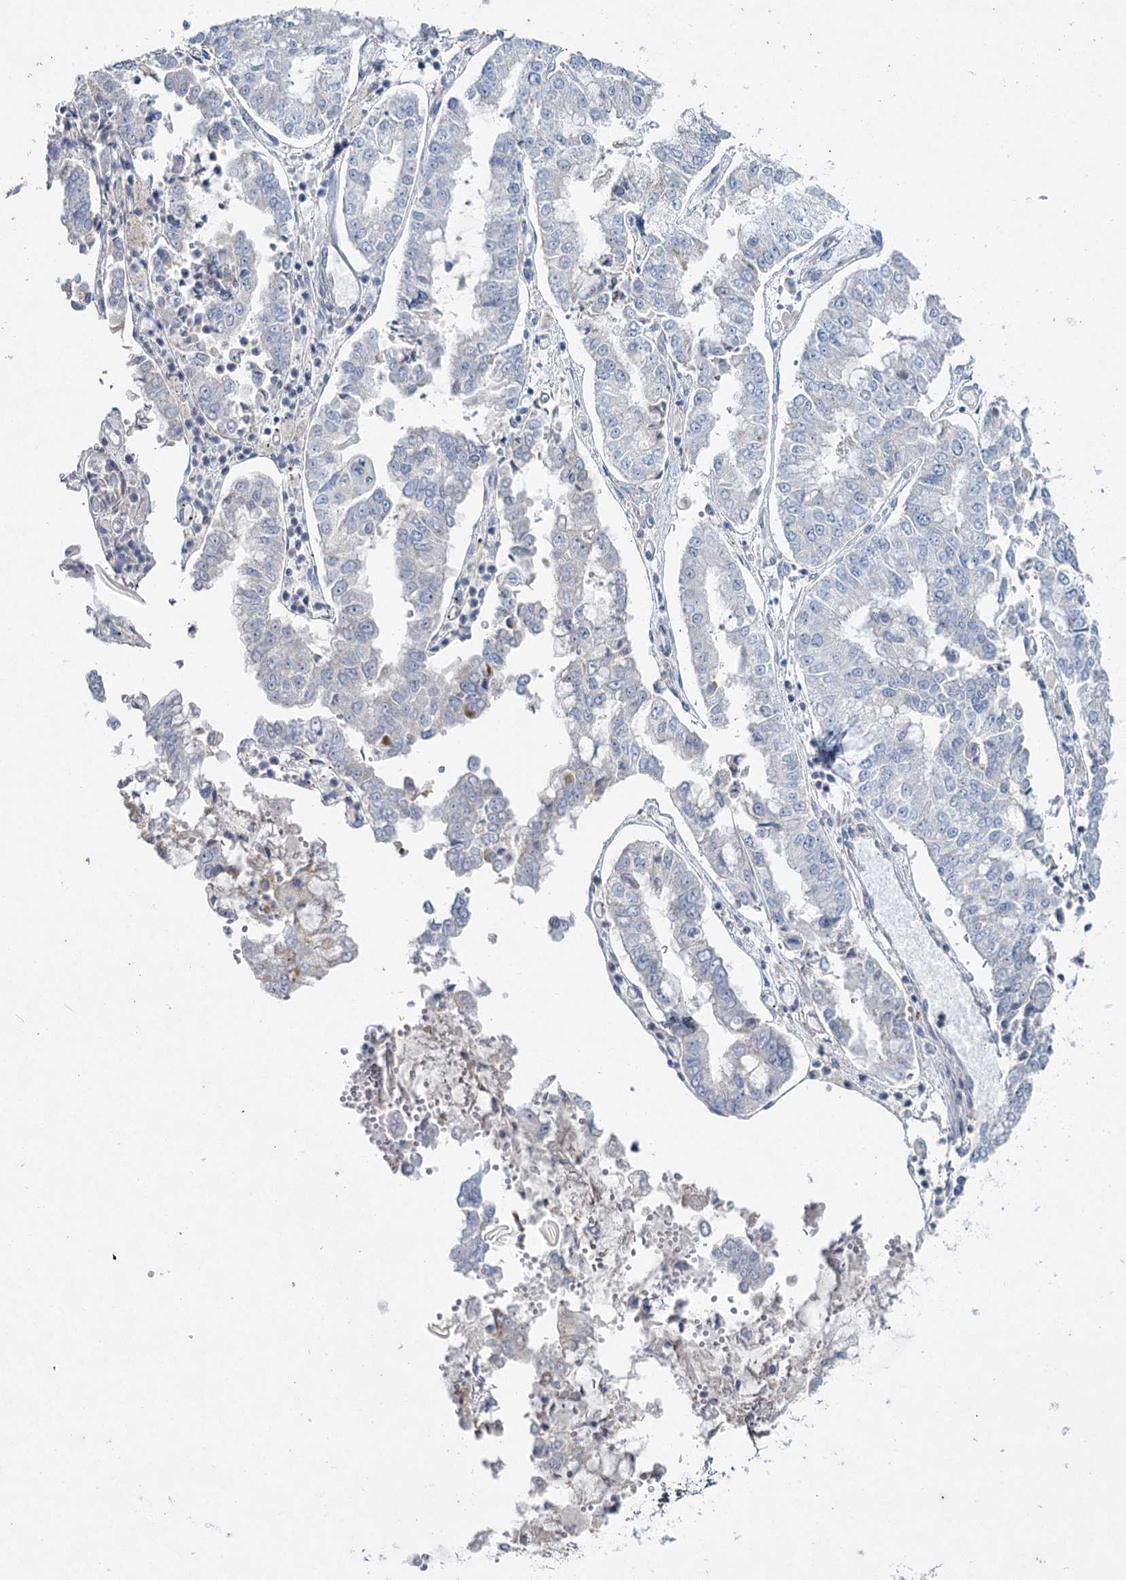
{"staining": {"intensity": "negative", "quantity": "none", "location": "none"}, "tissue": "stomach cancer", "cell_type": "Tumor cells", "image_type": "cancer", "snomed": [{"axis": "morphology", "description": "Adenocarcinoma, NOS"}, {"axis": "topography", "description": "Stomach"}], "caption": "An immunohistochemistry (IHC) histopathology image of adenocarcinoma (stomach) is shown. There is no staining in tumor cells of adenocarcinoma (stomach).", "gene": "MAP3K13", "patient": {"sex": "male", "age": 76}}